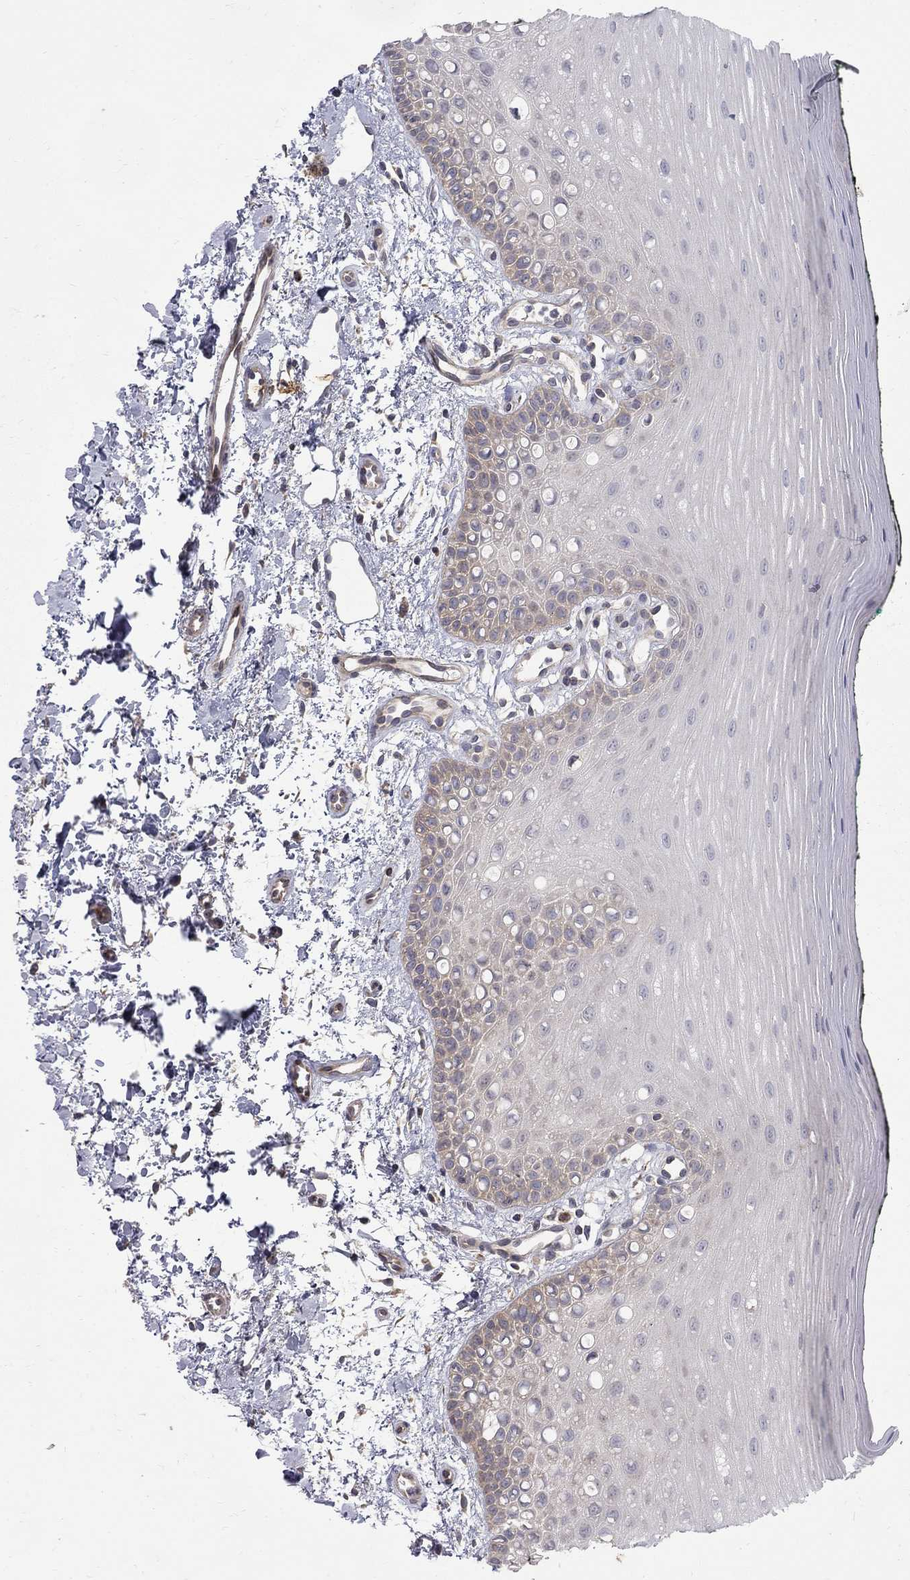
{"staining": {"intensity": "negative", "quantity": "none", "location": "none"}, "tissue": "oral mucosa", "cell_type": "Squamous epithelial cells", "image_type": "normal", "snomed": [{"axis": "morphology", "description": "Normal tissue, NOS"}, {"axis": "topography", "description": "Oral tissue"}], "caption": "A histopathology image of oral mucosa stained for a protein reveals no brown staining in squamous epithelial cells. (DAB immunohistochemistry (IHC) with hematoxylin counter stain).", "gene": "SH2B1", "patient": {"sex": "female", "age": 78}}